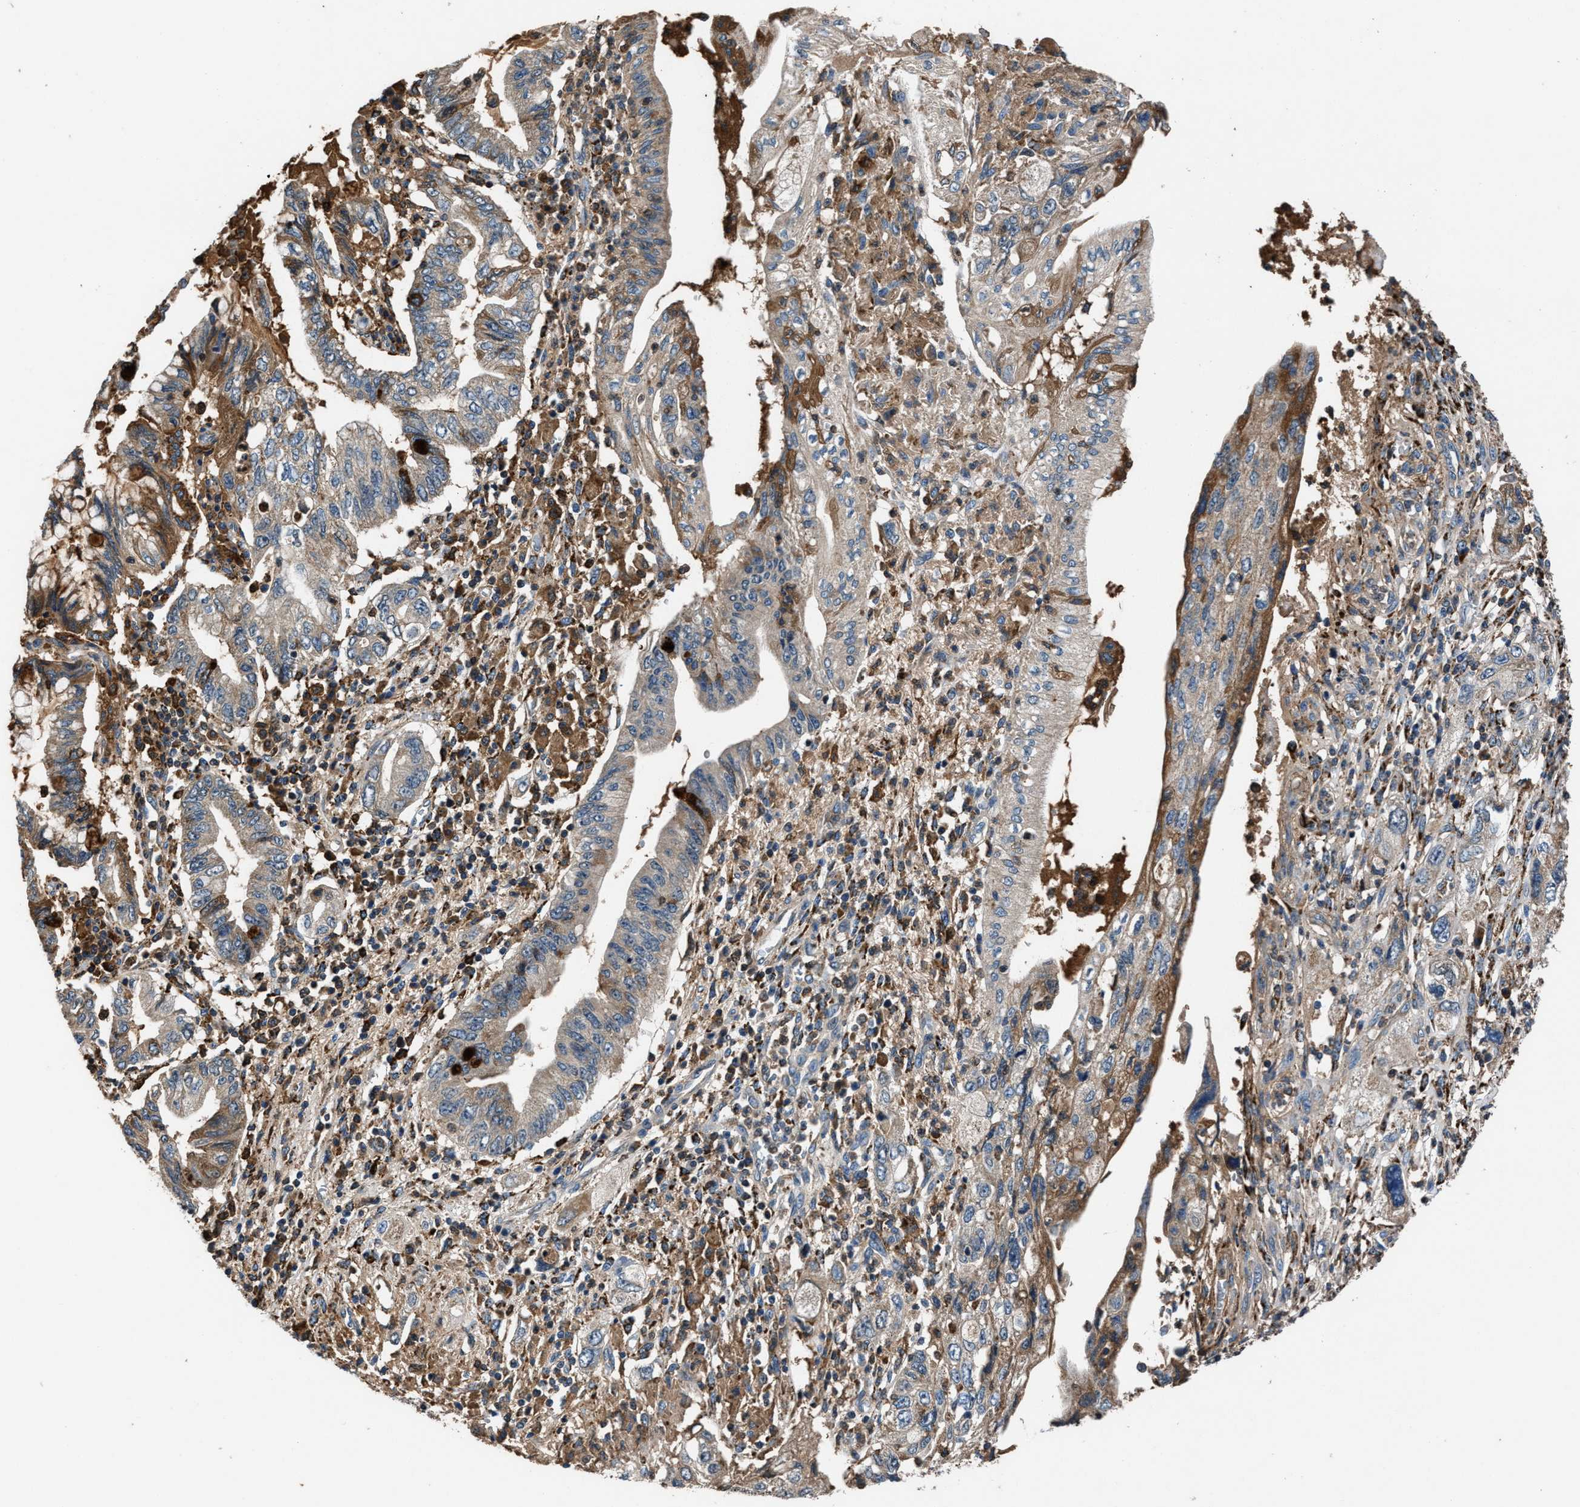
{"staining": {"intensity": "weak", "quantity": ">75%", "location": "cytoplasmic/membranous"}, "tissue": "pancreatic cancer", "cell_type": "Tumor cells", "image_type": "cancer", "snomed": [{"axis": "morphology", "description": "Adenocarcinoma, NOS"}, {"axis": "topography", "description": "Pancreas"}], "caption": "This photomicrograph exhibits adenocarcinoma (pancreatic) stained with immunohistochemistry (IHC) to label a protein in brown. The cytoplasmic/membranous of tumor cells show weak positivity for the protein. Nuclei are counter-stained blue.", "gene": "FAM221A", "patient": {"sex": "female", "age": 73}}